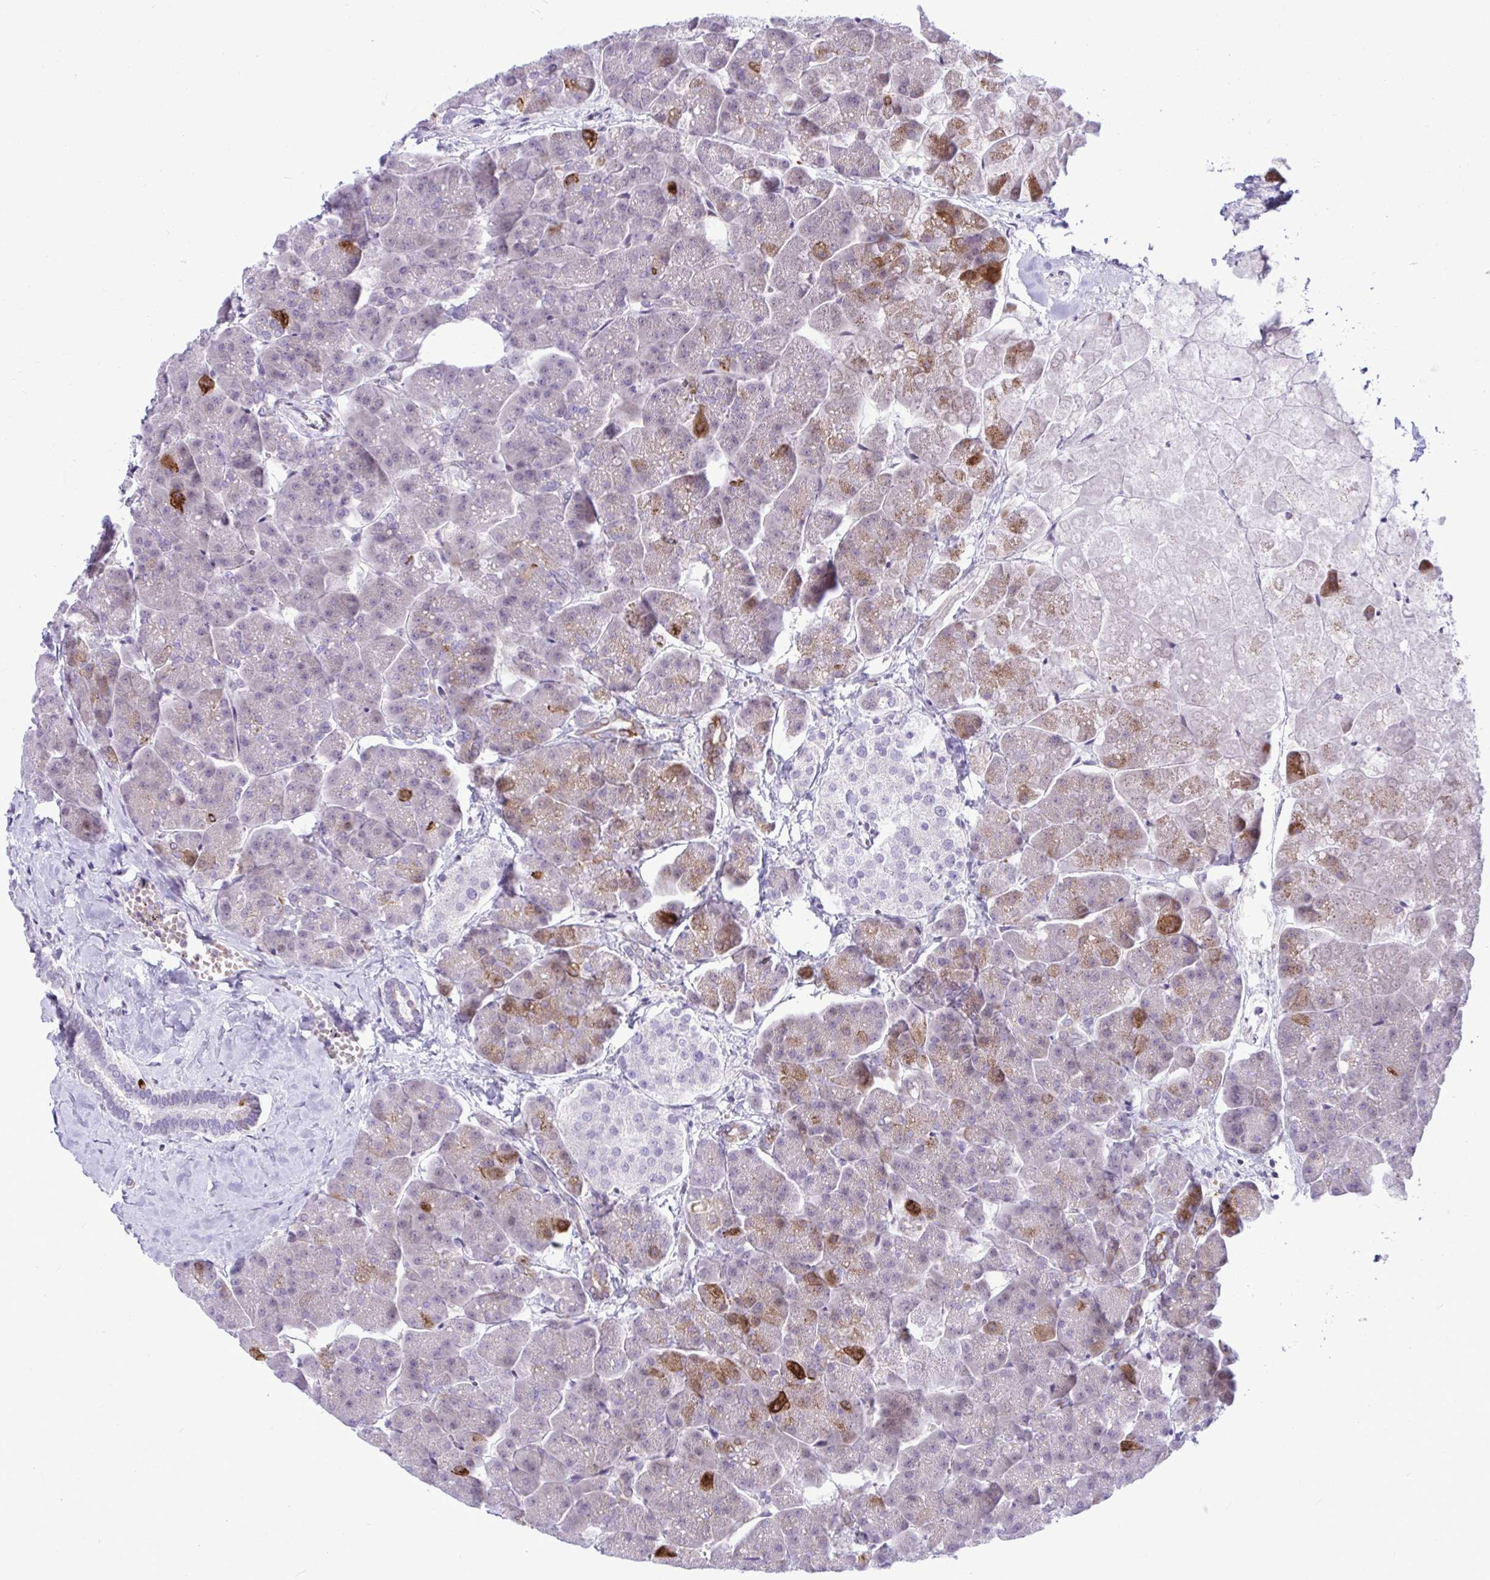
{"staining": {"intensity": "strong", "quantity": "<25%", "location": "cytoplasmic/membranous"}, "tissue": "pancreas", "cell_type": "Exocrine glandular cells", "image_type": "normal", "snomed": [{"axis": "morphology", "description": "Normal tissue, NOS"}, {"axis": "topography", "description": "Pancreas"}, {"axis": "topography", "description": "Peripheral nerve tissue"}], "caption": "Immunohistochemical staining of benign pancreas displays strong cytoplasmic/membranous protein staining in approximately <25% of exocrine glandular cells.", "gene": "EPOP", "patient": {"sex": "male", "age": 54}}